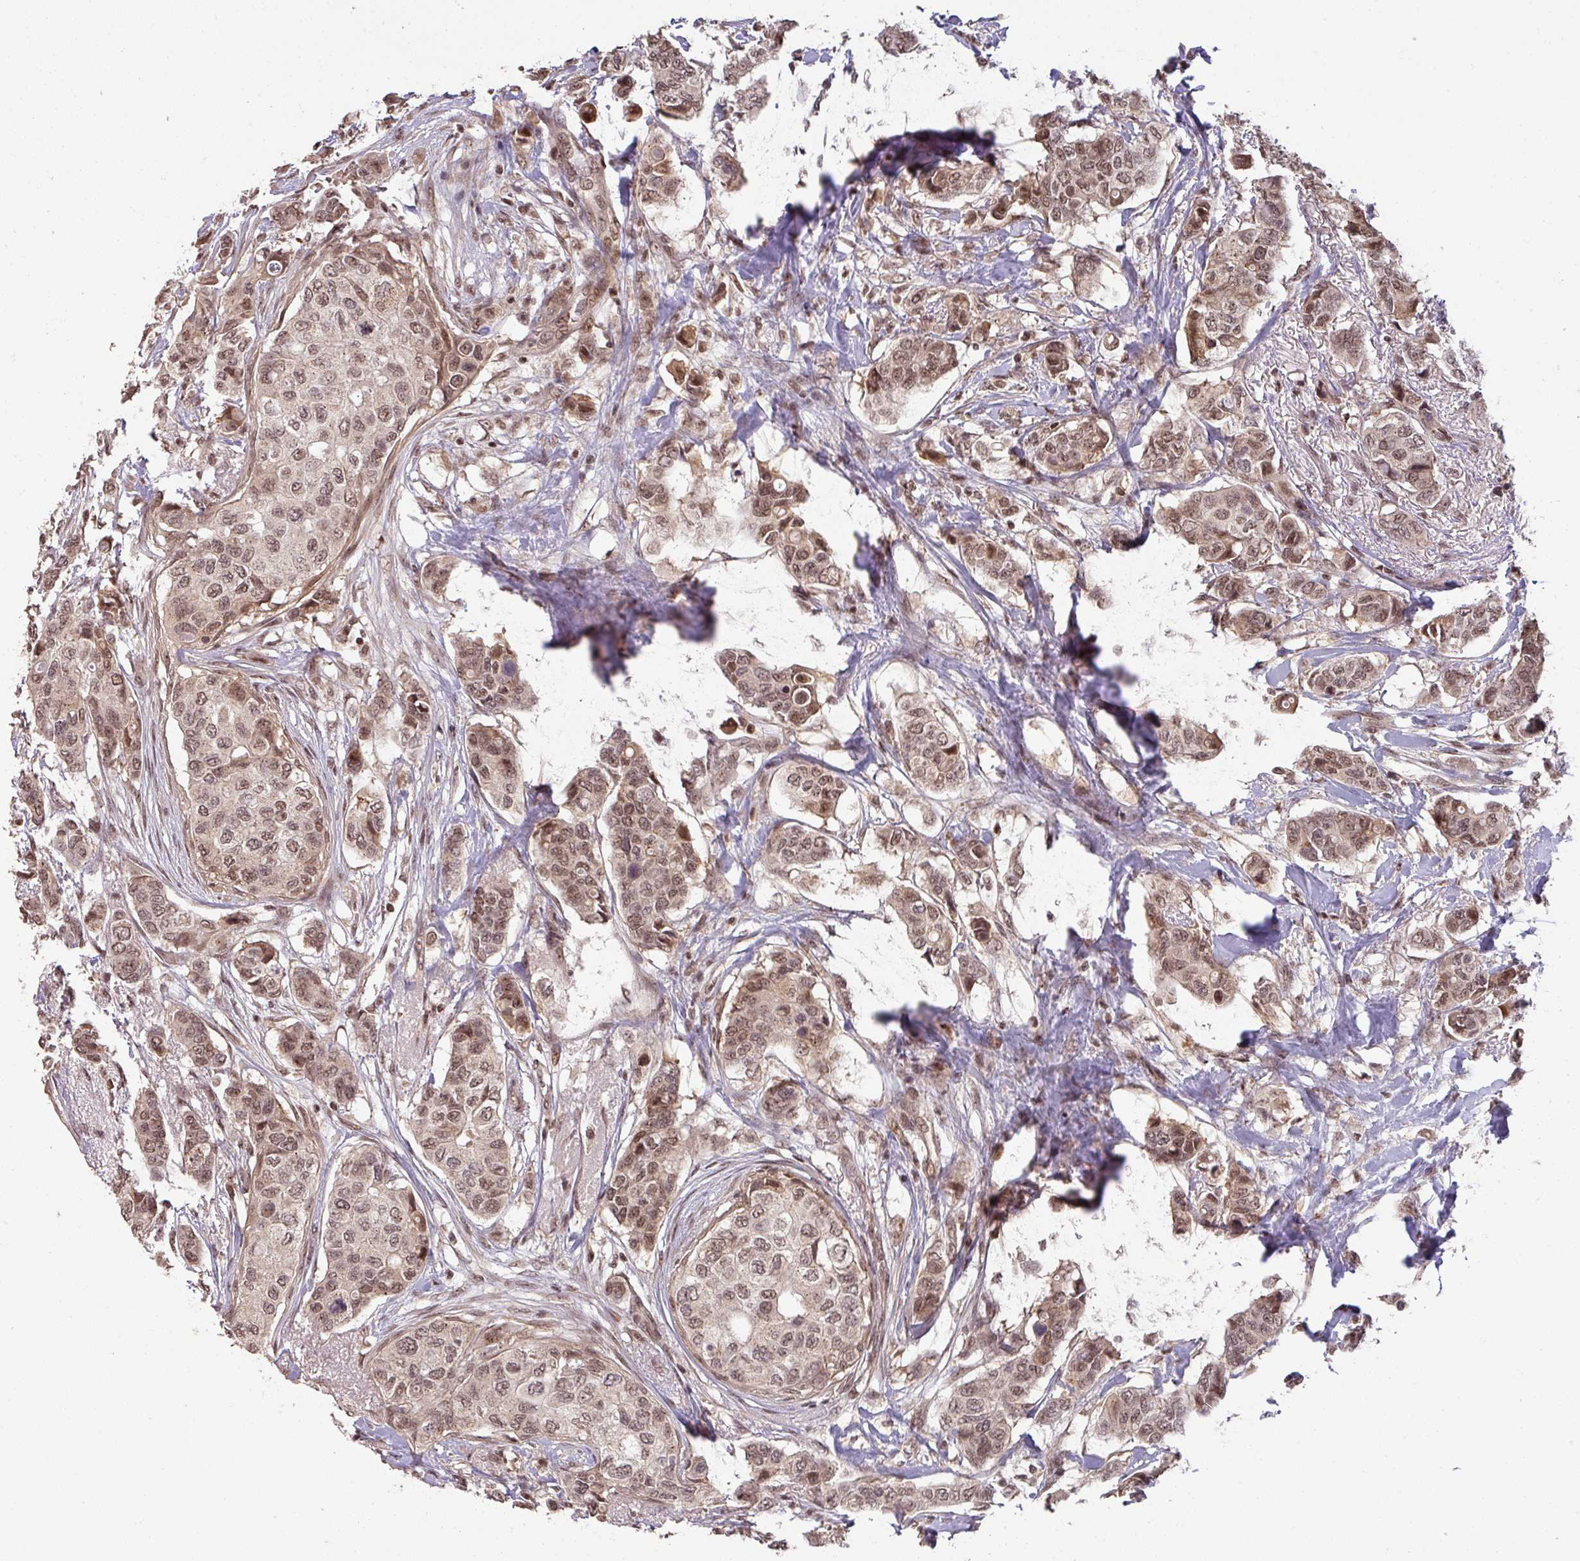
{"staining": {"intensity": "moderate", "quantity": ">75%", "location": "nuclear"}, "tissue": "breast cancer", "cell_type": "Tumor cells", "image_type": "cancer", "snomed": [{"axis": "morphology", "description": "Lobular carcinoma"}, {"axis": "topography", "description": "Breast"}], "caption": "Protein expression analysis of human breast lobular carcinoma reveals moderate nuclear expression in about >75% of tumor cells.", "gene": "ZBTB14", "patient": {"sex": "female", "age": 51}}